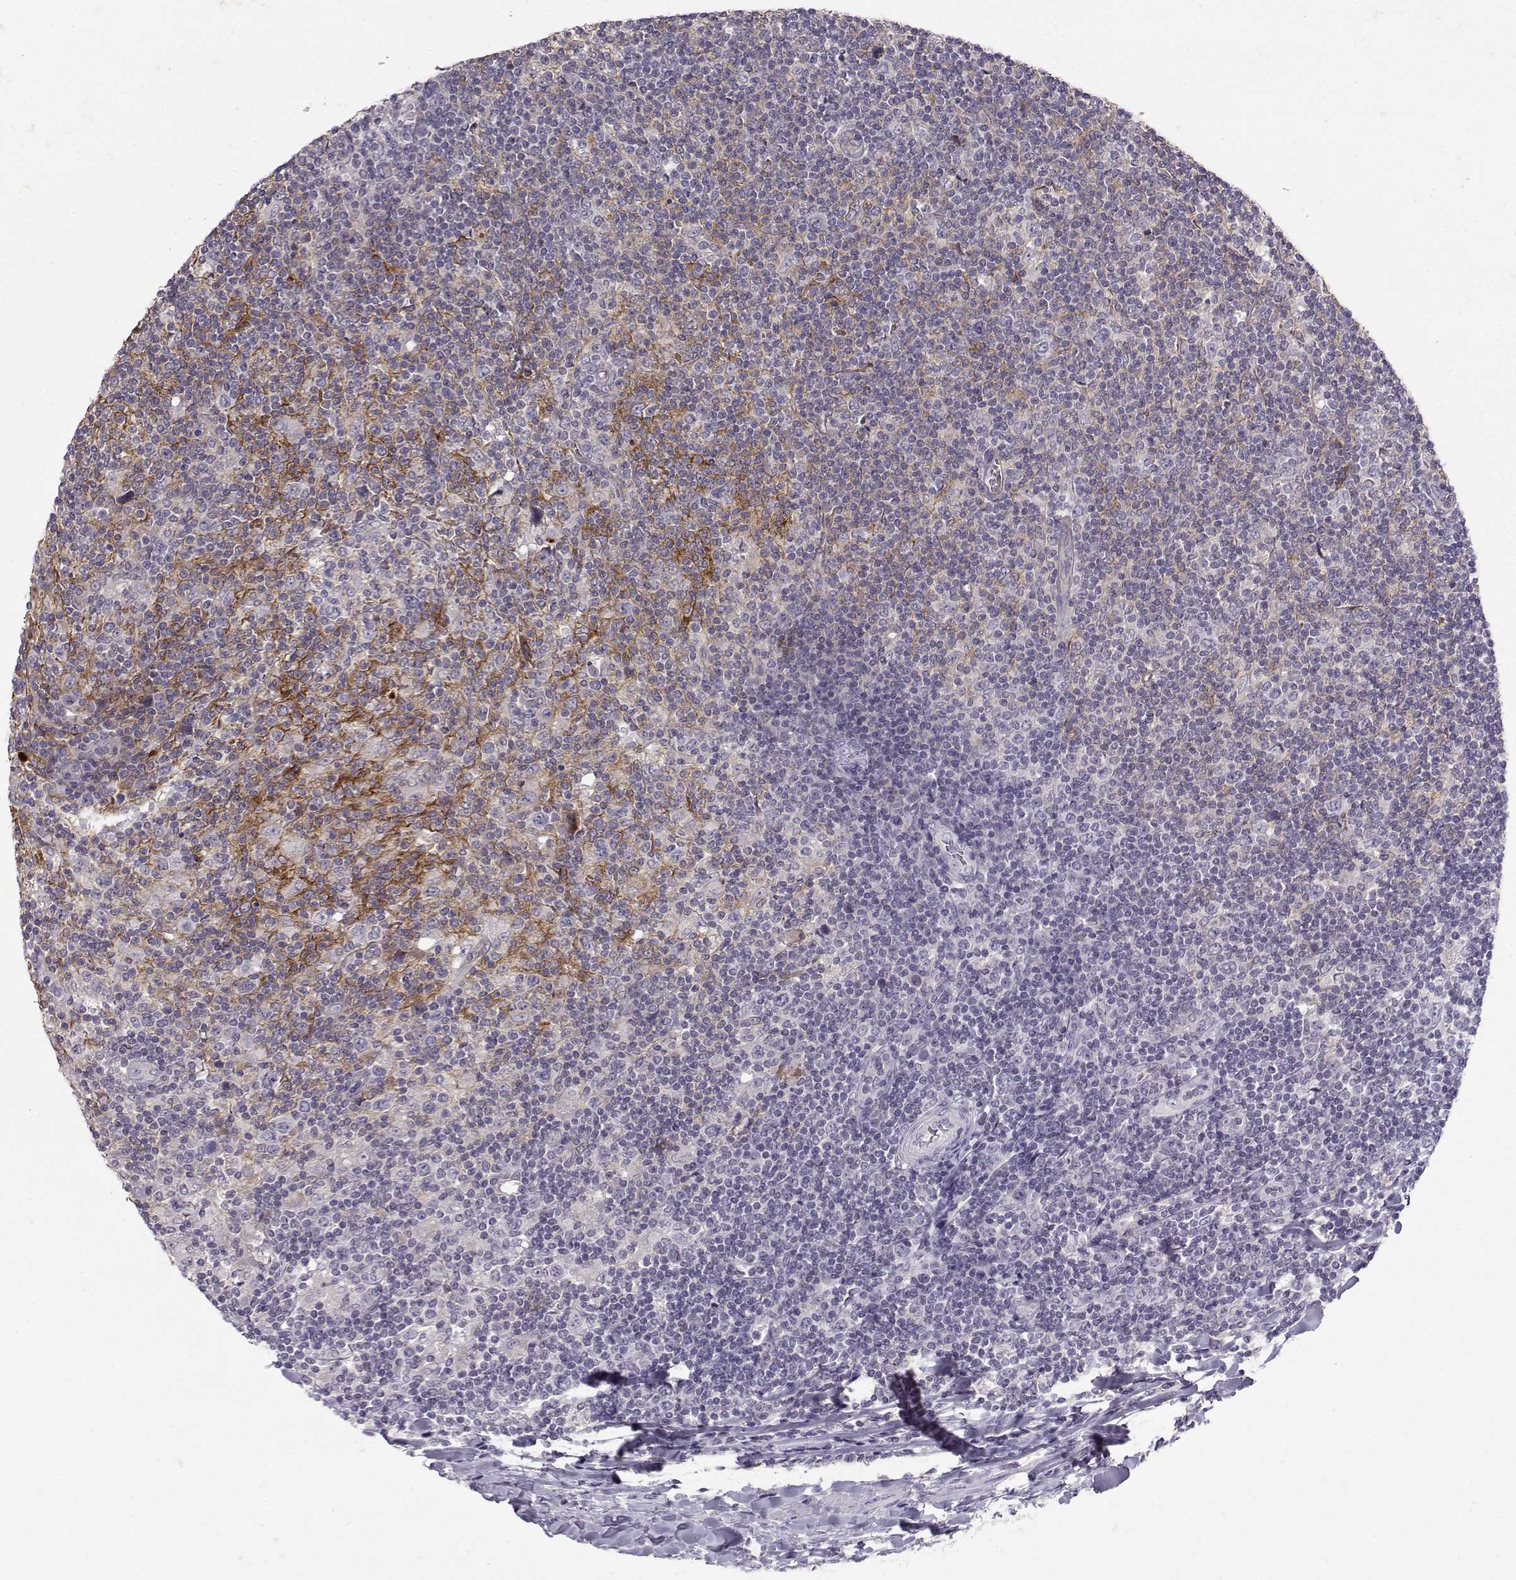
{"staining": {"intensity": "negative", "quantity": "none", "location": "none"}, "tissue": "lymphoma", "cell_type": "Tumor cells", "image_type": "cancer", "snomed": [{"axis": "morphology", "description": "Hodgkin's disease, NOS"}, {"axis": "topography", "description": "Lymph node"}], "caption": "This is an IHC image of human Hodgkin's disease. There is no expression in tumor cells.", "gene": "FCAMR", "patient": {"sex": "male", "age": 40}}